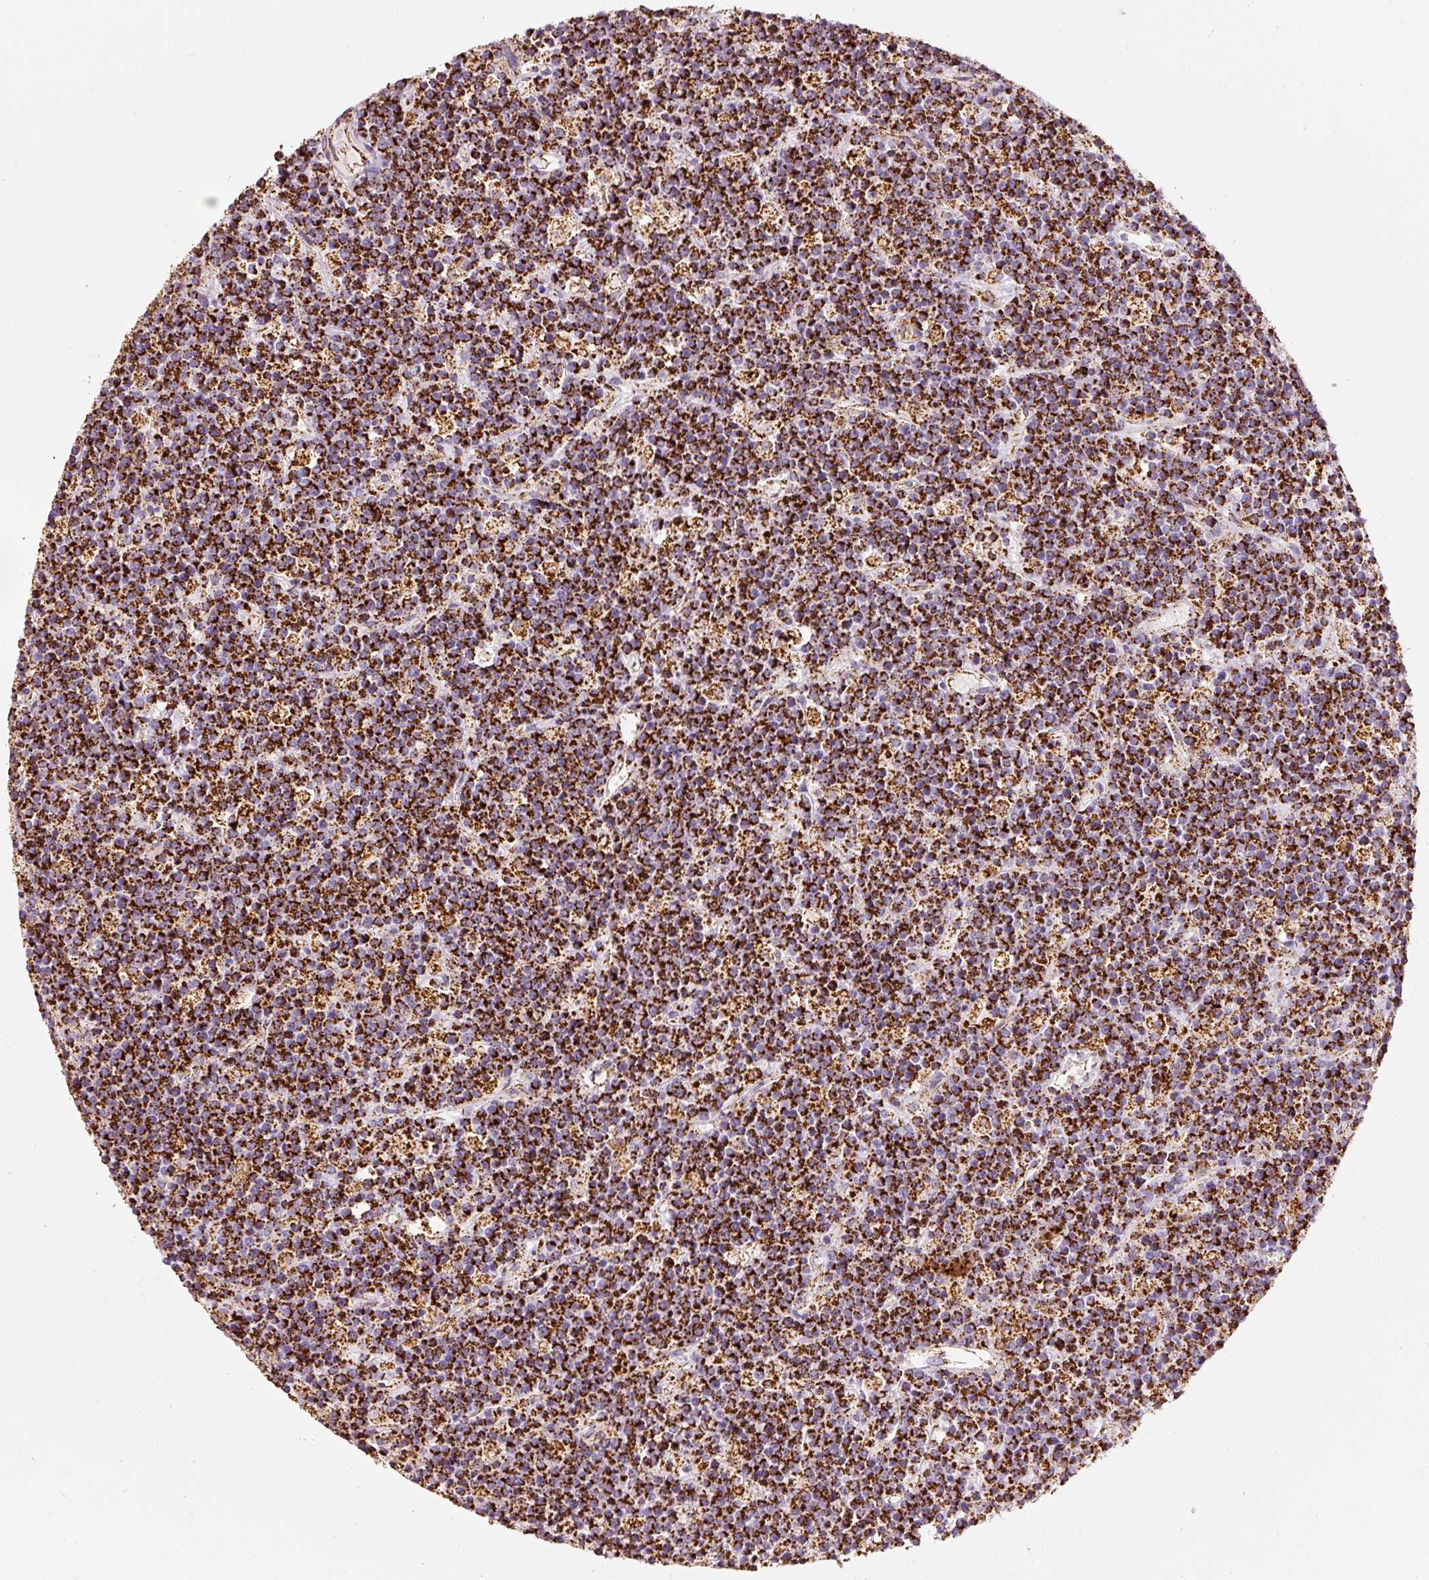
{"staining": {"intensity": "strong", "quantity": ">75%", "location": "cytoplasmic/membranous"}, "tissue": "lymphoma", "cell_type": "Tumor cells", "image_type": "cancer", "snomed": [{"axis": "morphology", "description": "Malignant lymphoma, non-Hodgkin's type, High grade"}, {"axis": "topography", "description": "Ovary"}], "caption": "Malignant lymphoma, non-Hodgkin's type (high-grade) was stained to show a protein in brown. There is high levels of strong cytoplasmic/membranous staining in approximately >75% of tumor cells. (DAB IHC with brightfield microscopy, high magnification).", "gene": "UQCRC1", "patient": {"sex": "female", "age": 56}}